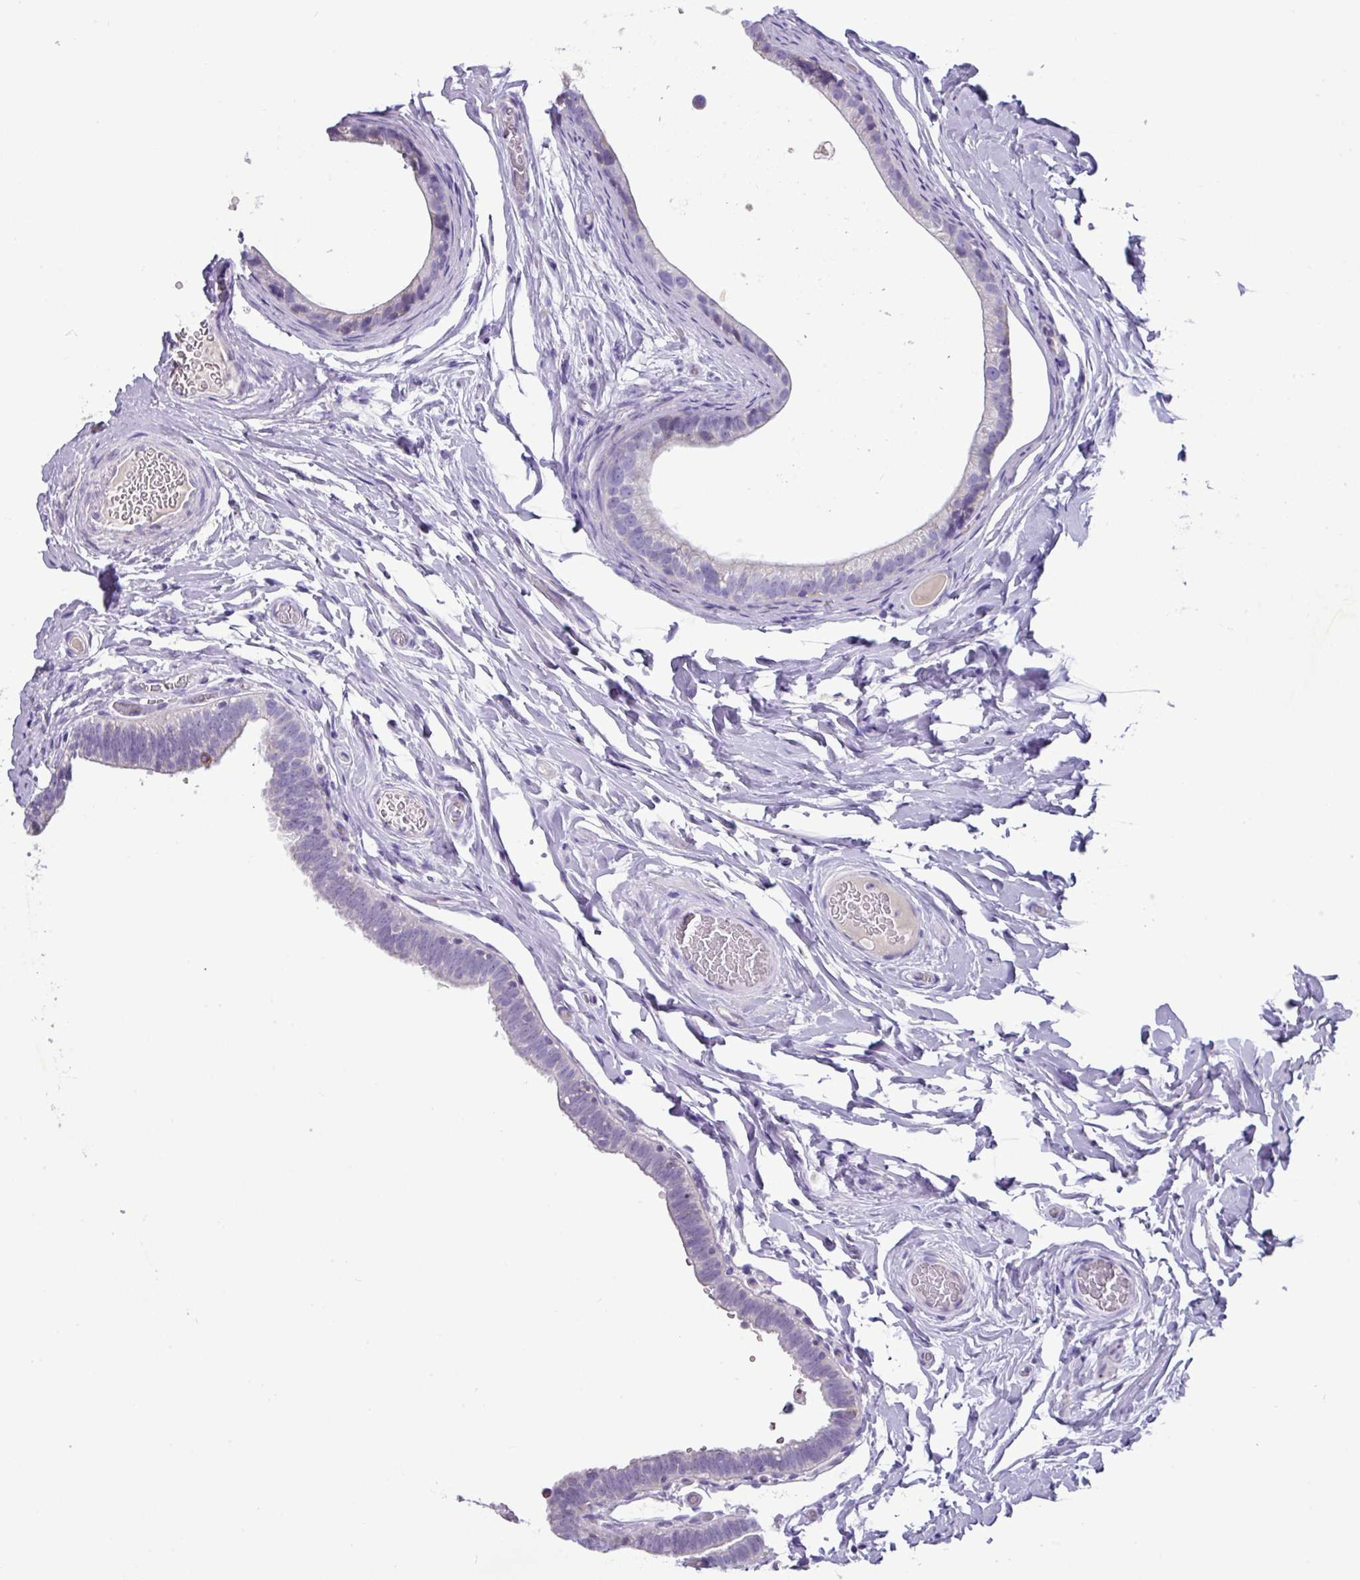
{"staining": {"intensity": "negative", "quantity": "none", "location": "none"}, "tissue": "epididymis", "cell_type": "Glandular cells", "image_type": "normal", "snomed": [{"axis": "morphology", "description": "Normal tissue, NOS"}, {"axis": "morphology", "description": "Carcinoma, Embryonal, NOS"}, {"axis": "topography", "description": "Testis"}, {"axis": "topography", "description": "Epididymis"}], "caption": "Immunohistochemistry (IHC) photomicrograph of normal human epididymis stained for a protein (brown), which shows no expression in glandular cells. (DAB (3,3'-diaminobenzidine) IHC with hematoxylin counter stain).", "gene": "MT", "patient": {"sex": "male", "age": 36}}